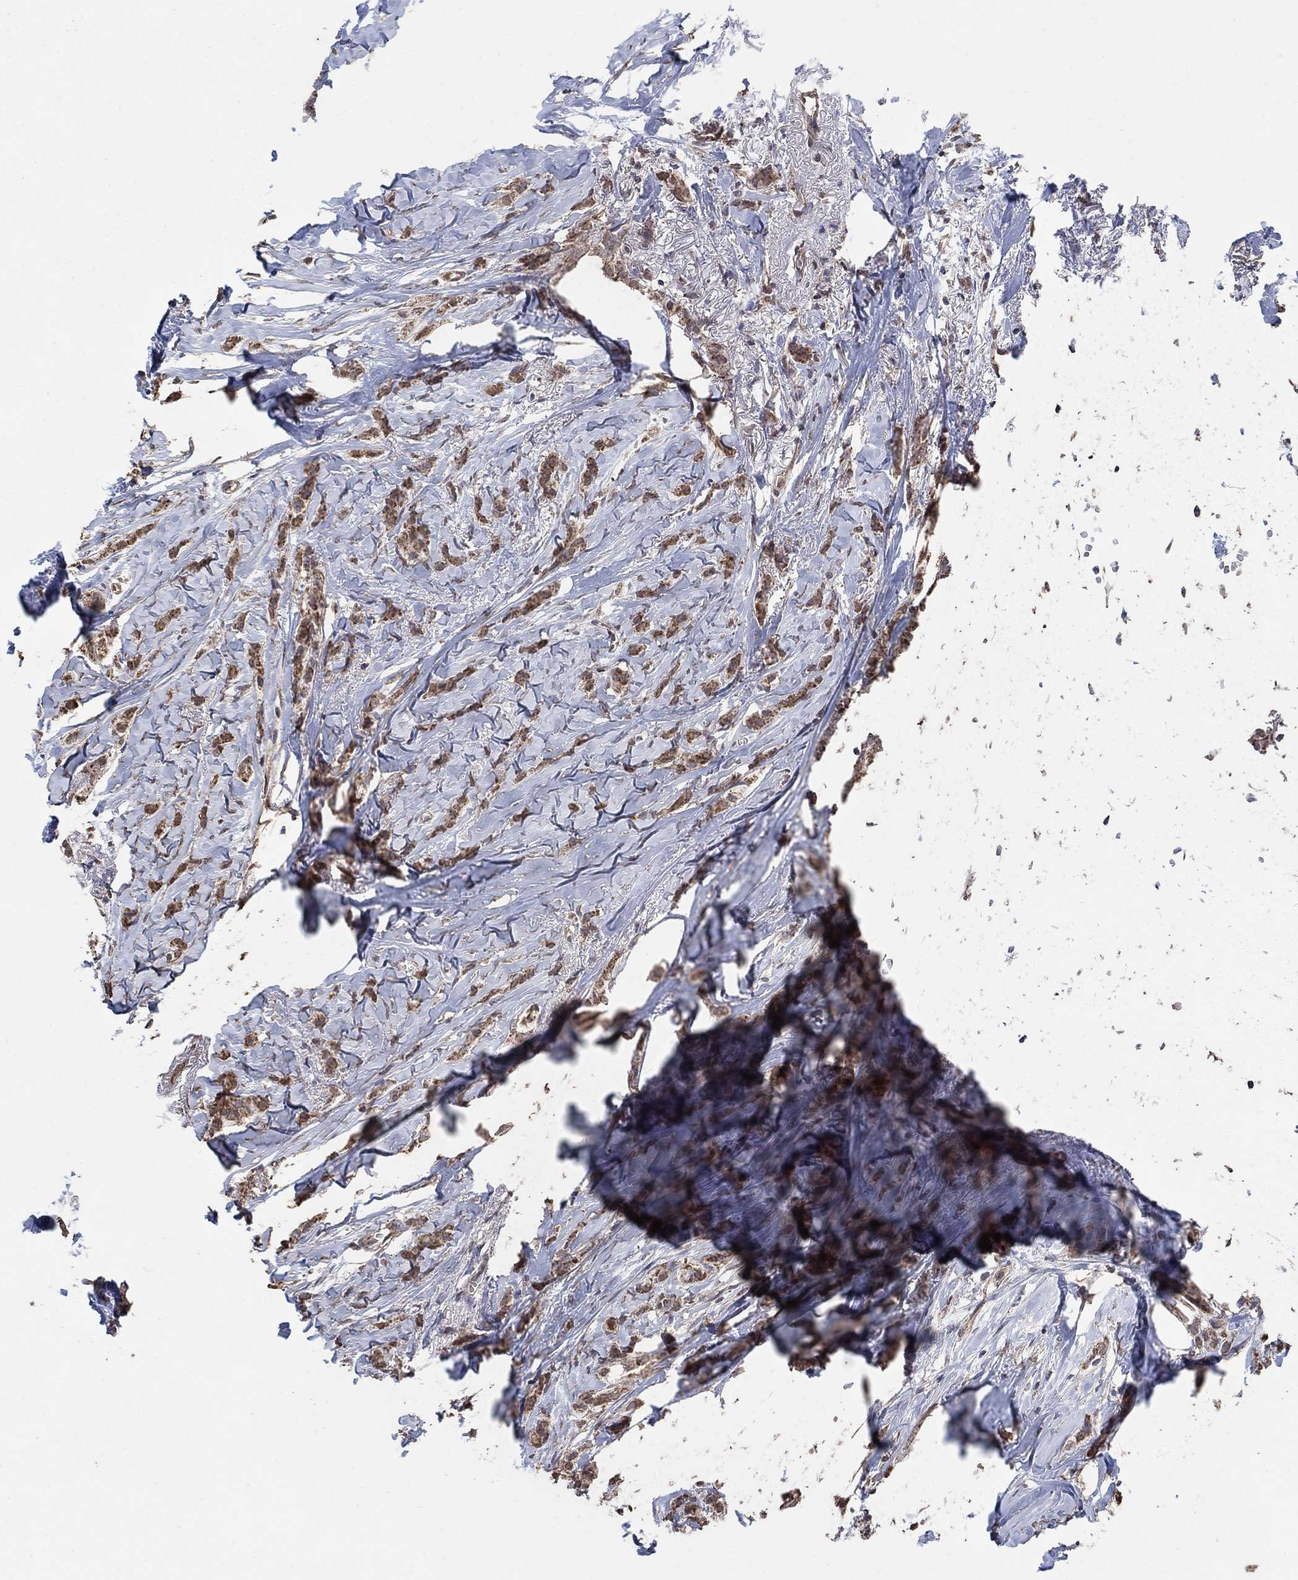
{"staining": {"intensity": "moderate", "quantity": ">75%", "location": "cytoplasmic/membranous"}, "tissue": "breast cancer", "cell_type": "Tumor cells", "image_type": "cancer", "snomed": [{"axis": "morphology", "description": "Duct carcinoma"}, {"axis": "topography", "description": "Breast"}], "caption": "High-magnification brightfield microscopy of breast intraductal carcinoma stained with DAB (brown) and counterstained with hematoxylin (blue). tumor cells exhibit moderate cytoplasmic/membranous positivity is present in about>75% of cells.", "gene": "MRPS24", "patient": {"sex": "female", "age": 85}}